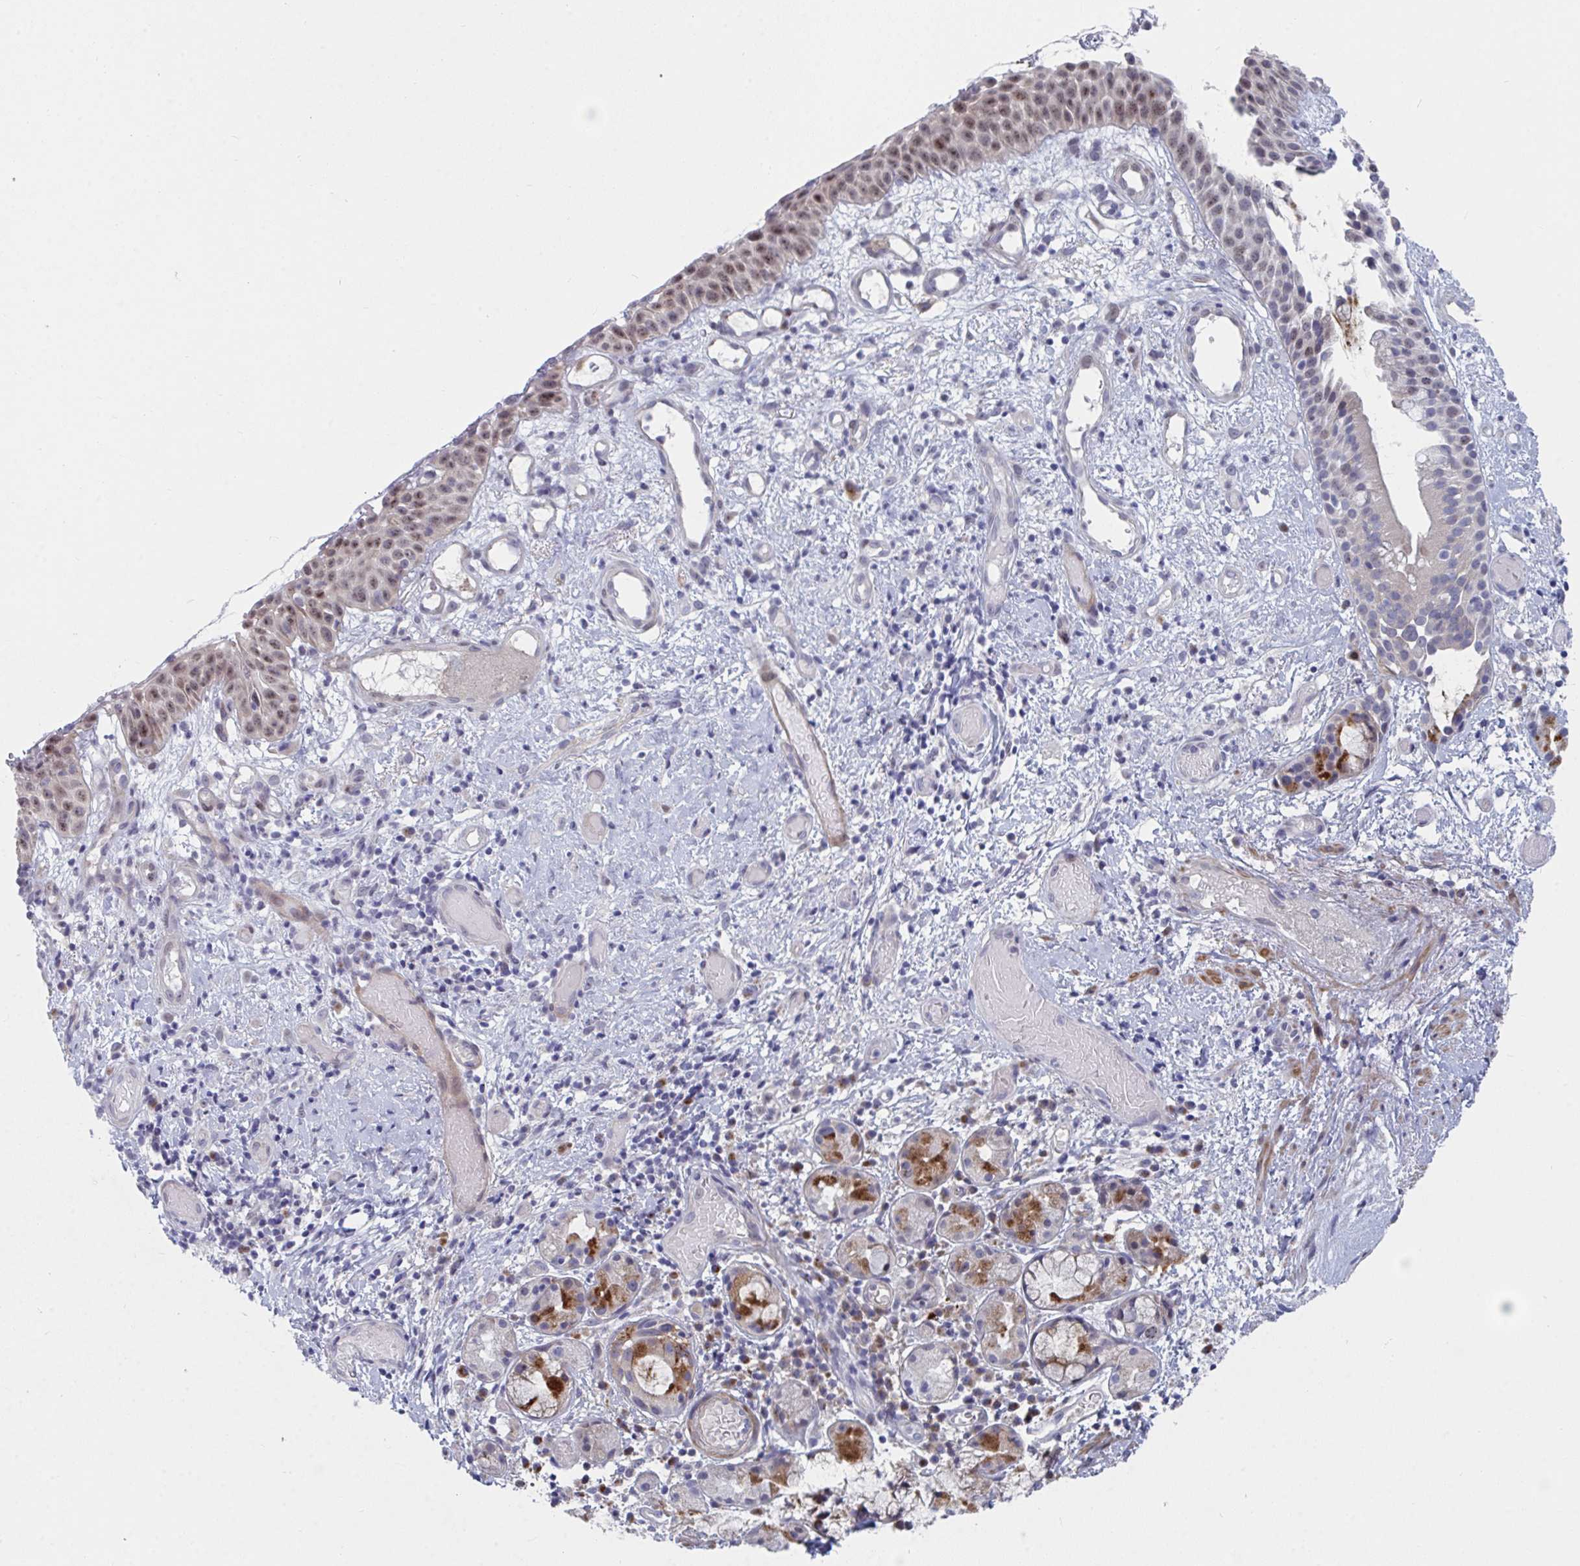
{"staining": {"intensity": "moderate", "quantity": "25%-75%", "location": "nuclear"}, "tissue": "nasopharynx", "cell_type": "Respiratory epithelial cells", "image_type": "normal", "snomed": [{"axis": "morphology", "description": "Normal tissue, NOS"}, {"axis": "morphology", "description": "Inflammation, NOS"}, {"axis": "topography", "description": "Nasopharynx"}], "caption": "Benign nasopharynx displays moderate nuclear expression in approximately 25%-75% of respiratory epithelial cells.", "gene": "CENPT", "patient": {"sex": "male", "age": 54}}